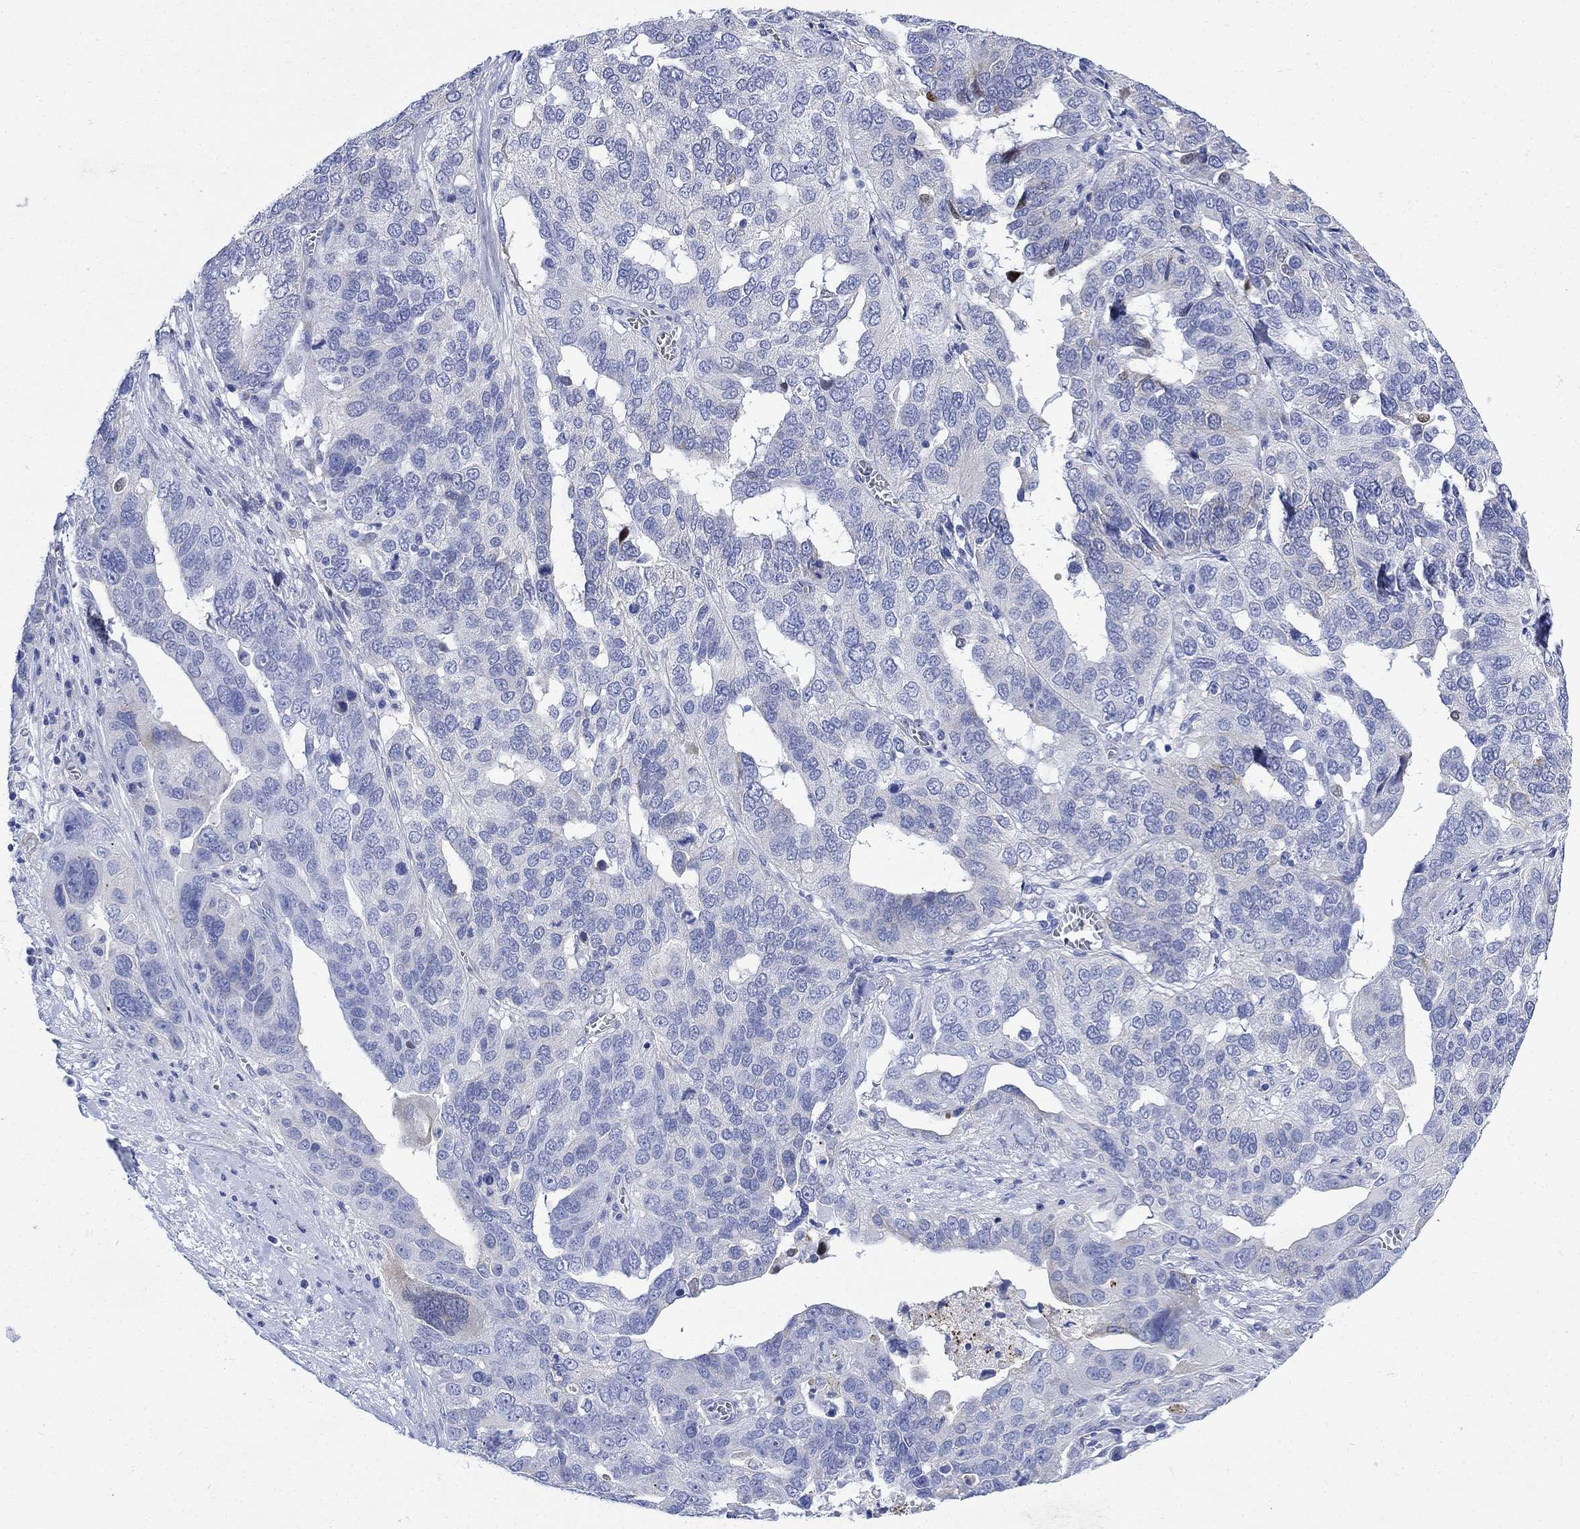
{"staining": {"intensity": "weak", "quantity": "<25%", "location": "cytoplasmic/membranous"}, "tissue": "ovarian cancer", "cell_type": "Tumor cells", "image_type": "cancer", "snomed": [{"axis": "morphology", "description": "Carcinoma, endometroid"}, {"axis": "topography", "description": "Soft tissue"}, {"axis": "topography", "description": "Ovary"}], "caption": "DAB immunohistochemical staining of ovarian cancer (endometroid carcinoma) exhibits no significant staining in tumor cells. Brightfield microscopy of IHC stained with DAB (brown) and hematoxylin (blue), captured at high magnification.", "gene": "MYL1", "patient": {"sex": "female", "age": 52}}